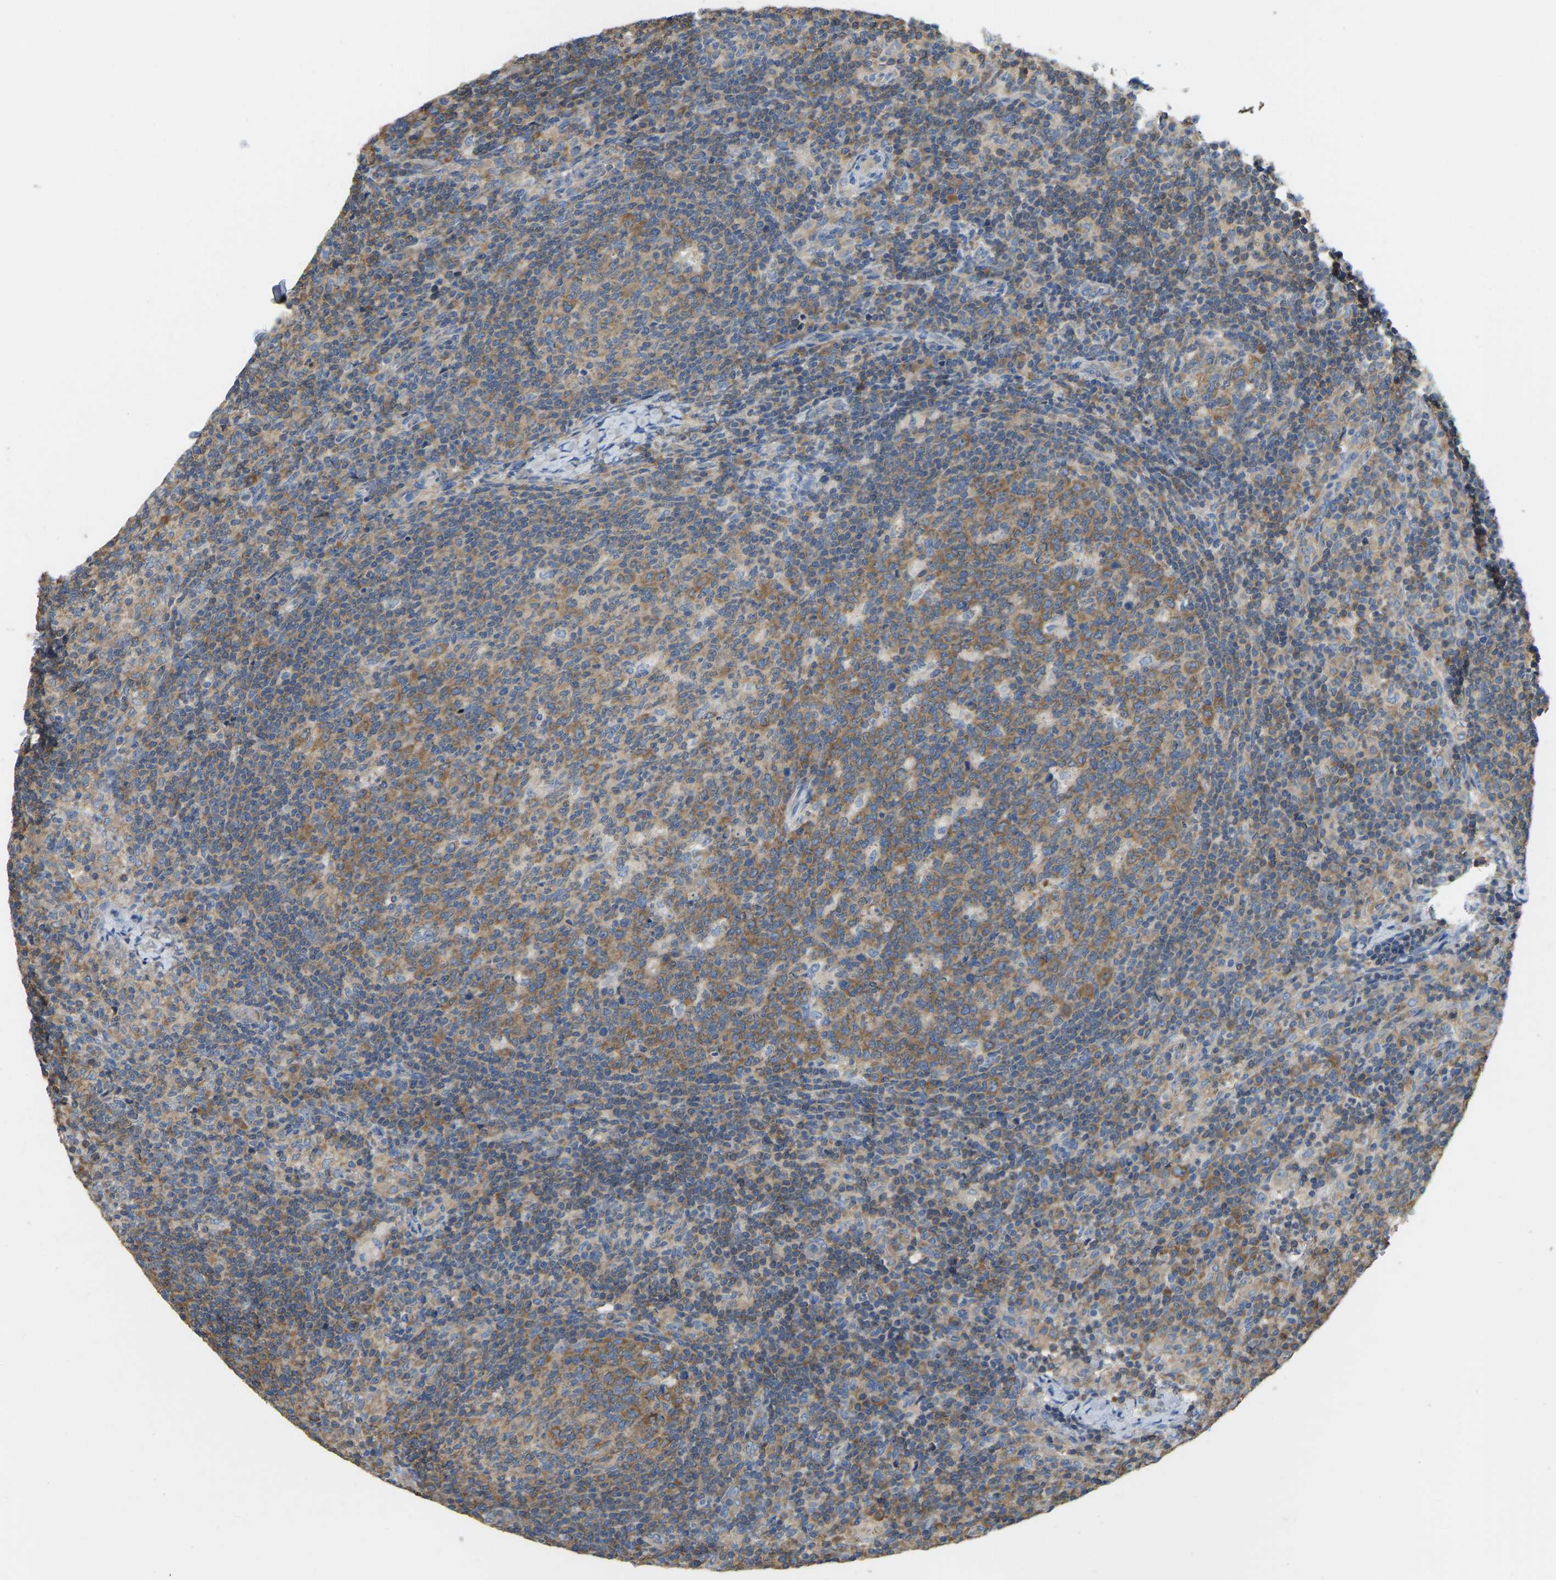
{"staining": {"intensity": "moderate", "quantity": ">75%", "location": "cytoplasmic/membranous"}, "tissue": "lymph node", "cell_type": "Germinal center cells", "image_type": "normal", "snomed": [{"axis": "morphology", "description": "Normal tissue, NOS"}, {"axis": "morphology", "description": "Inflammation, NOS"}, {"axis": "topography", "description": "Lymph node"}], "caption": "Germinal center cells exhibit moderate cytoplasmic/membranous staining in about >75% of cells in normal lymph node.", "gene": "RPS6KB2", "patient": {"sex": "male", "age": 55}}